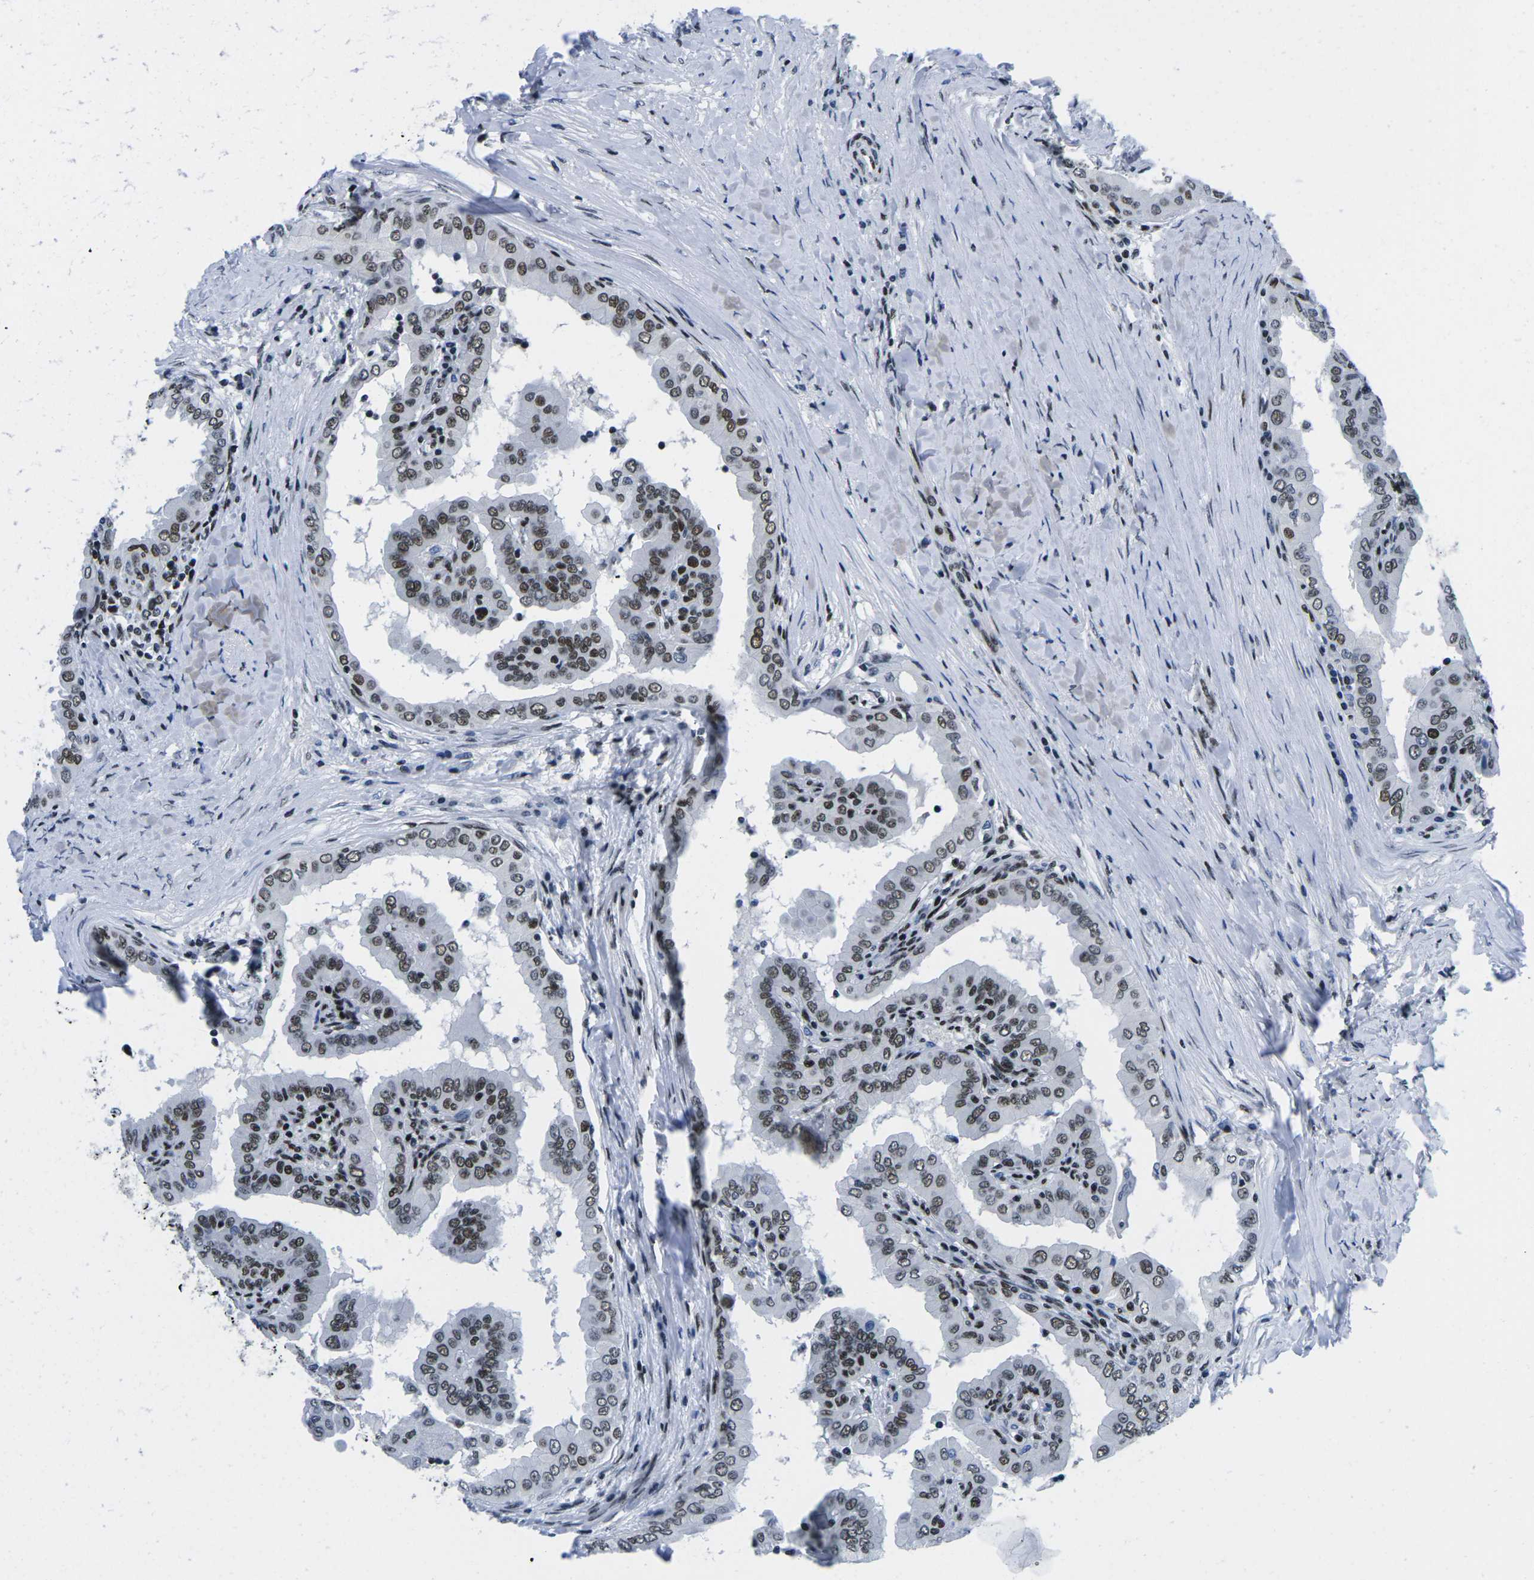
{"staining": {"intensity": "moderate", "quantity": ">75%", "location": "nuclear"}, "tissue": "thyroid cancer", "cell_type": "Tumor cells", "image_type": "cancer", "snomed": [{"axis": "morphology", "description": "Papillary adenocarcinoma, NOS"}, {"axis": "topography", "description": "Thyroid gland"}], "caption": "A brown stain highlights moderate nuclear positivity of a protein in thyroid cancer (papillary adenocarcinoma) tumor cells.", "gene": "ATF1", "patient": {"sex": "male", "age": 33}}